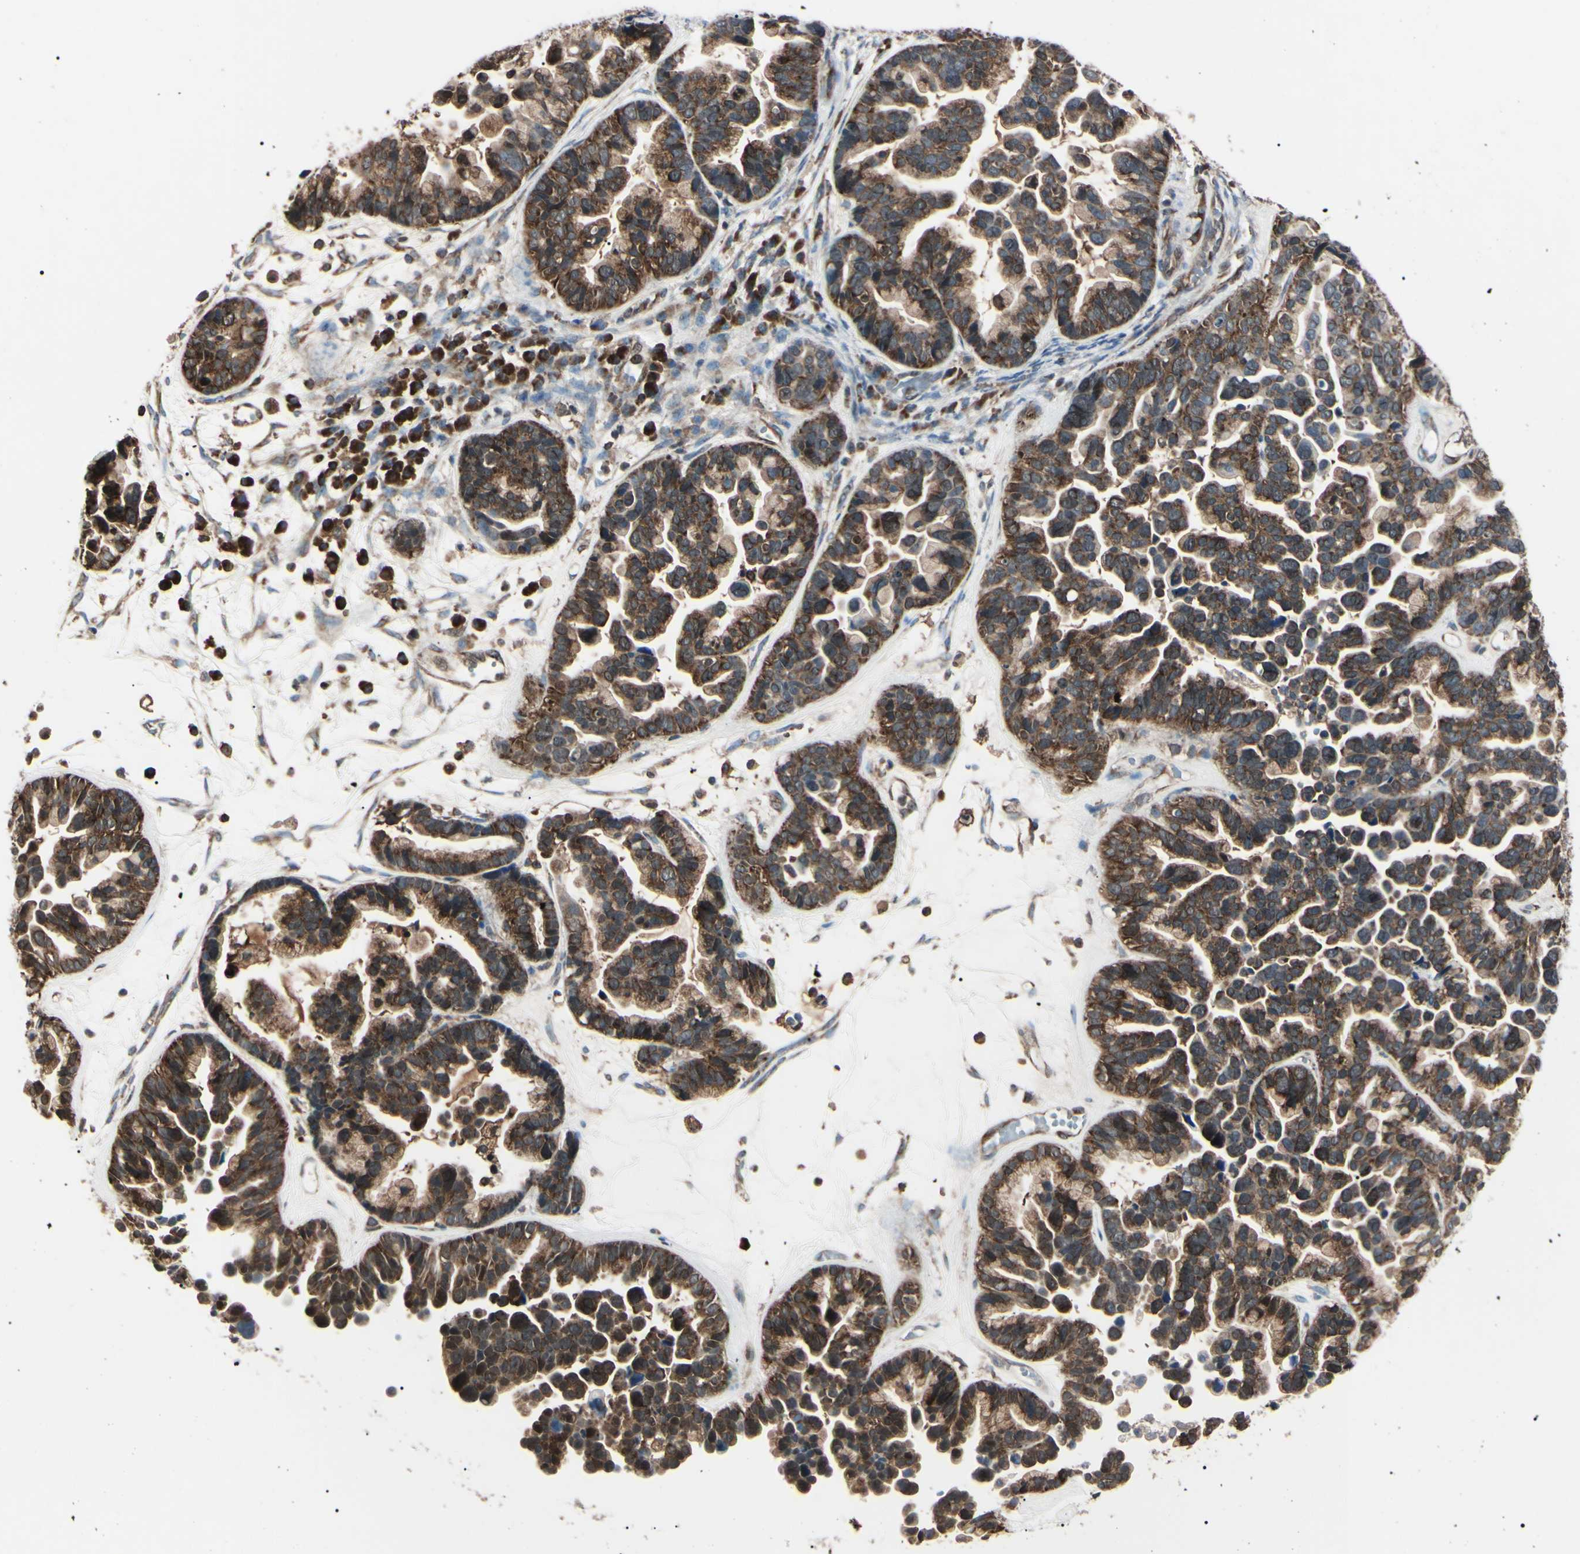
{"staining": {"intensity": "strong", "quantity": ">75%", "location": "cytoplasmic/membranous,nuclear"}, "tissue": "ovarian cancer", "cell_type": "Tumor cells", "image_type": "cancer", "snomed": [{"axis": "morphology", "description": "Cystadenocarcinoma, serous, NOS"}, {"axis": "topography", "description": "Ovary"}], "caption": "Ovarian cancer stained with a brown dye displays strong cytoplasmic/membranous and nuclear positive expression in approximately >75% of tumor cells.", "gene": "MAPRE1", "patient": {"sex": "female", "age": 56}}